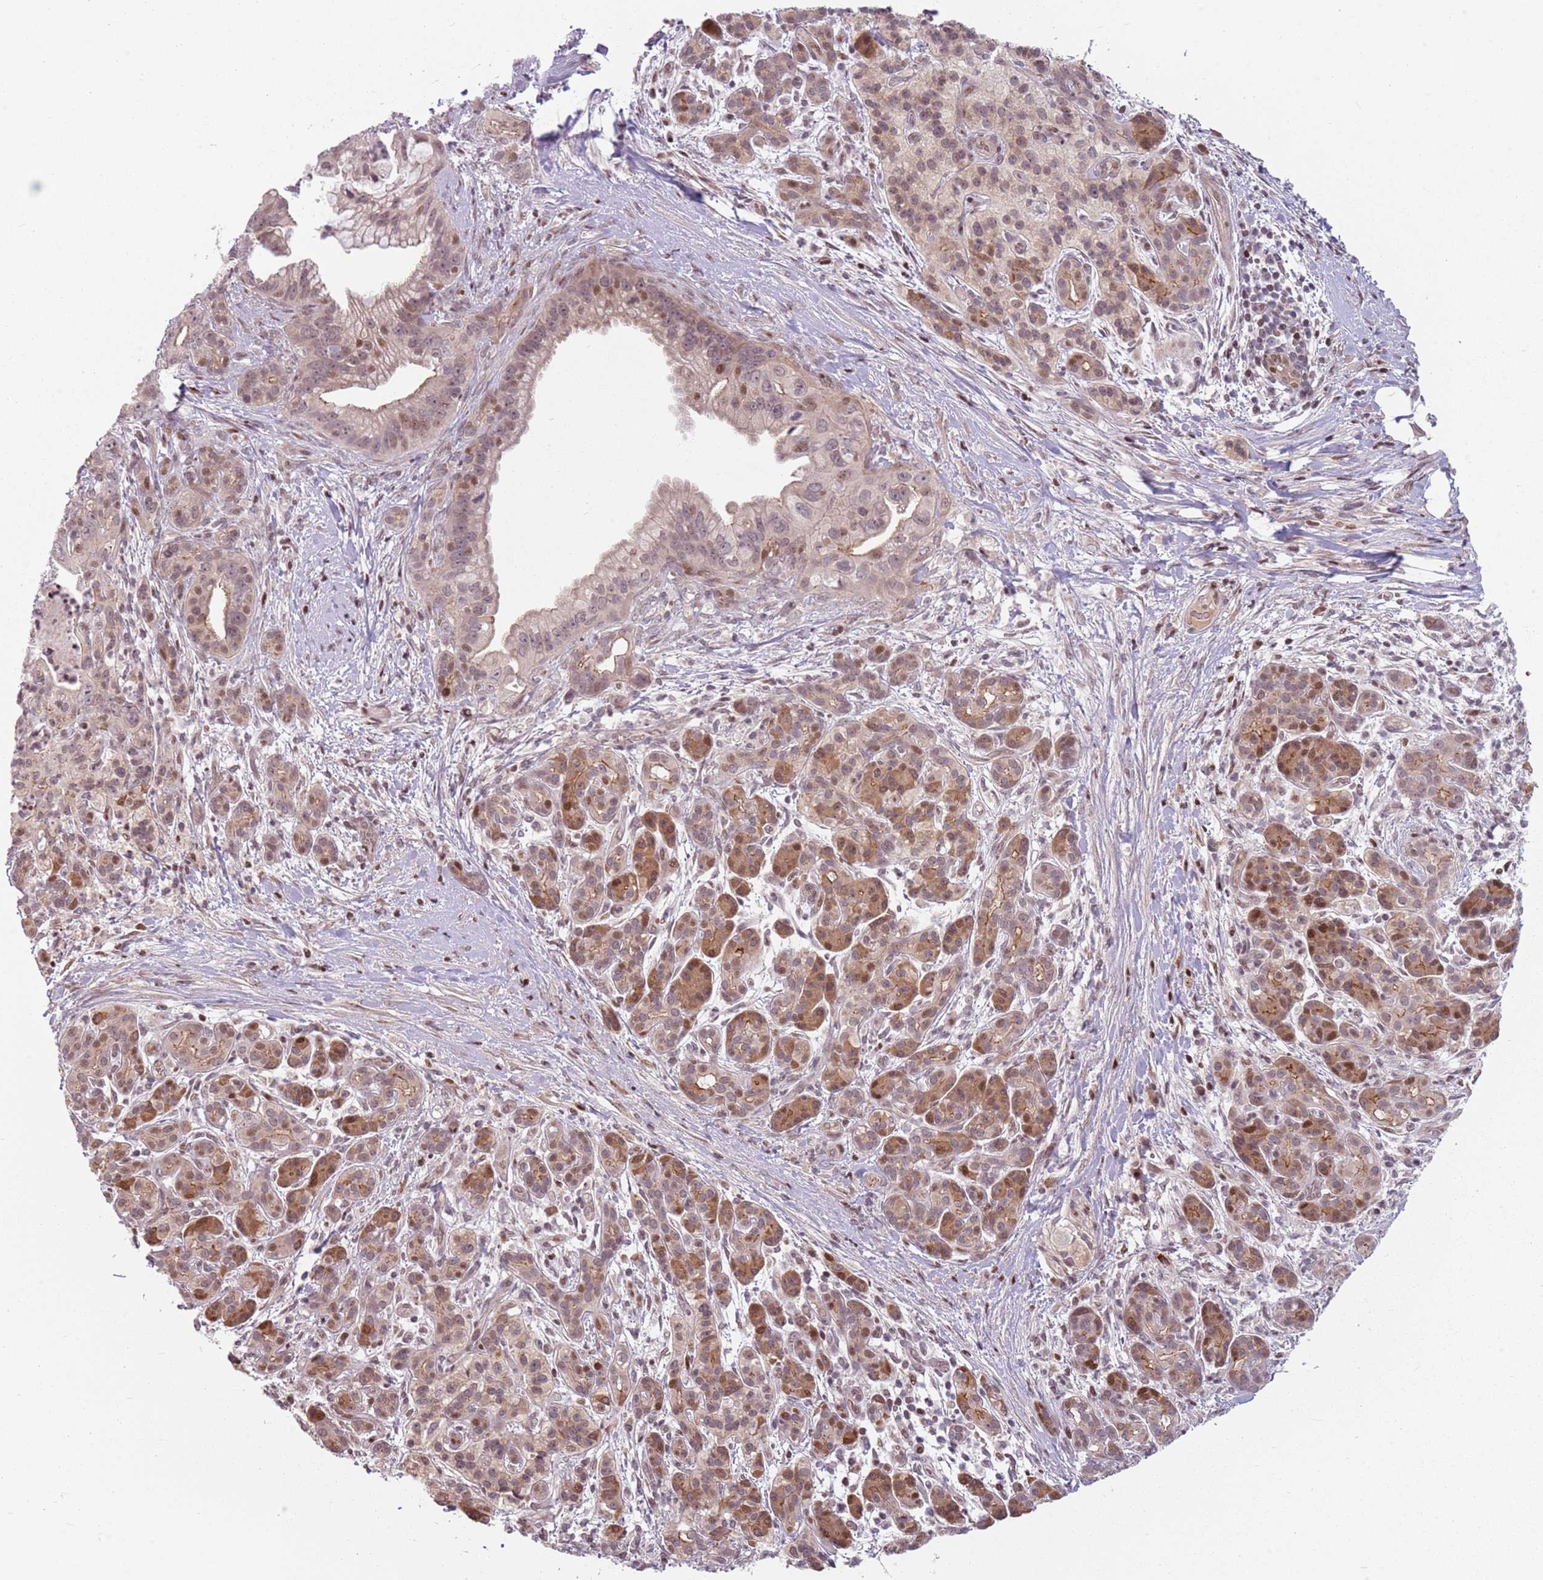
{"staining": {"intensity": "moderate", "quantity": "<25%", "location": "nuclear"}, "tissue": "pancreatic cancer", "cell_type": "Tumor cells", "image_type": "cancer", "snomed": [{"axis": "morphology", "description": "Adenocarcinoma, NOS"}, {"axis": "topography", "description": "Pancreas"}], "caption": "Adenocarcinoma (pancreatic) stained with a brown dye demonstrates moderate nuclear positive positivity in approximately <25% of tumor cells.", "gene": "ADGRG1", "patient": {"sex": "male", "age": 58}}